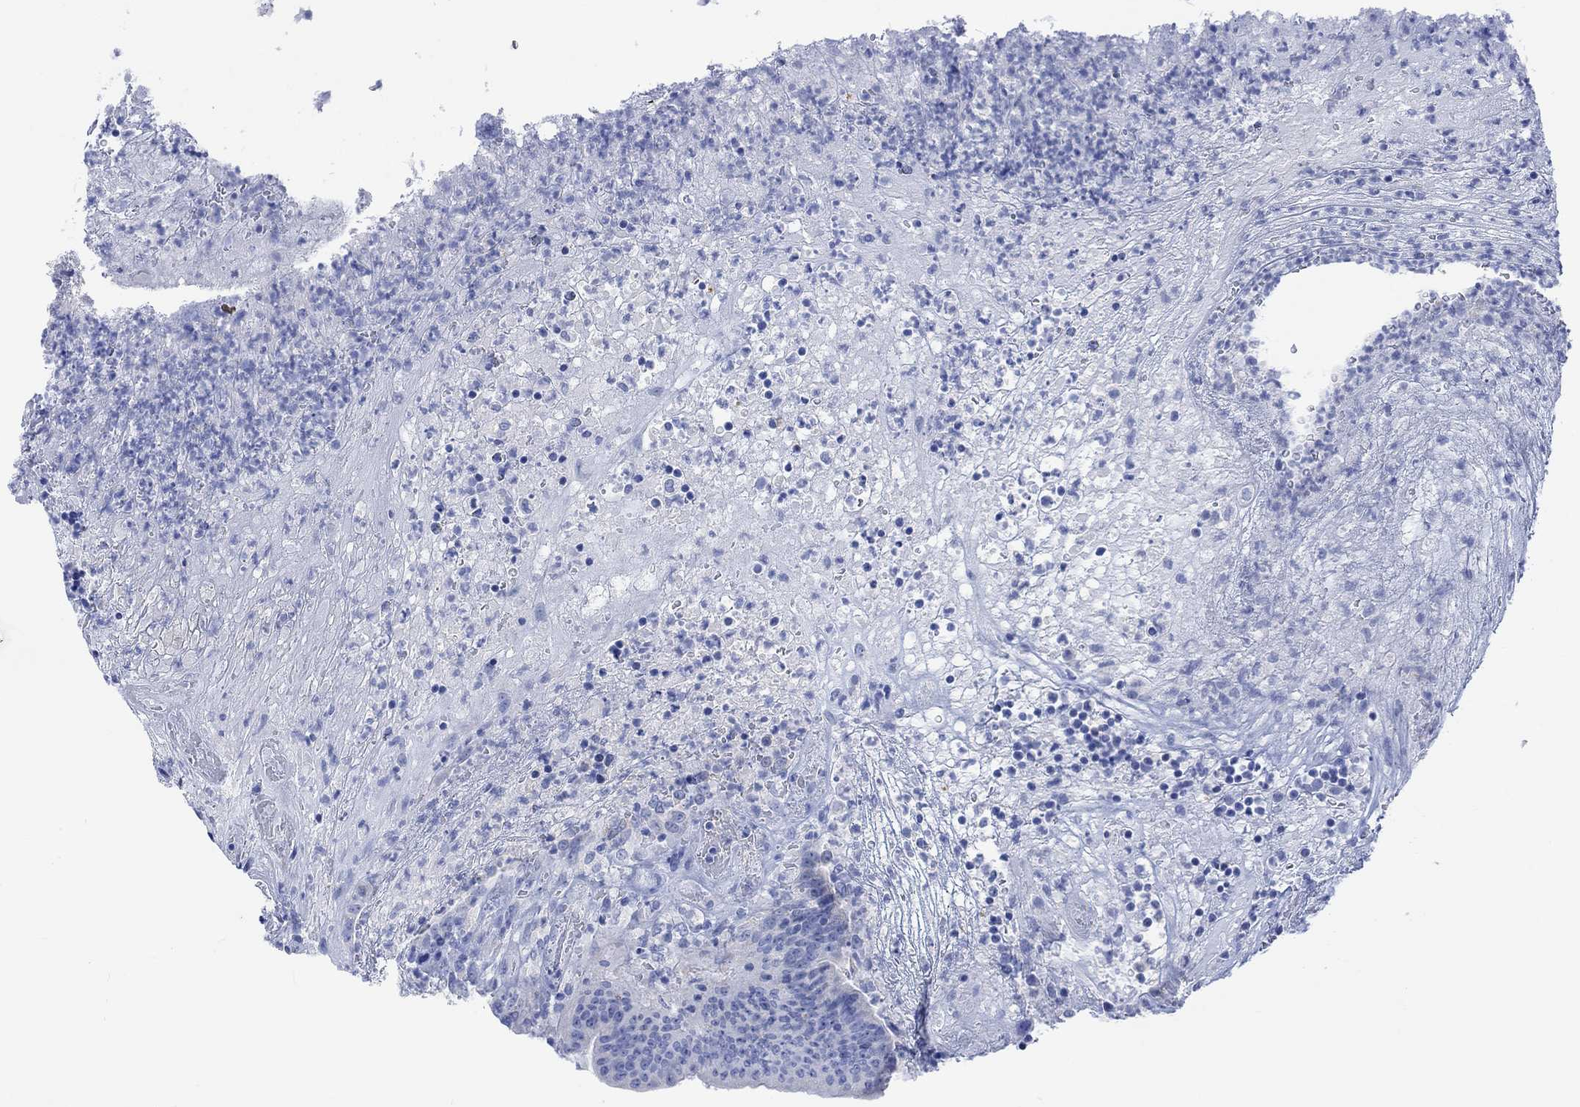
{"staining": {"intensity": "negative", "quantity": "none", "location": "none"}, "tissue": "colorectal cancer", "cell_type": "Tumor cells", "image_type": "cancer", "snomed": [{"axis": "morphology", "description": "Adenocarcinoma, NOS"}, {"axis": "topography", "description": "Colon"}], "caption": "A high-resolution photomicrograph shows immunohistochemistry (IHC) staining of colorectal cancer, which displays no significant positivity in tumor cells.", "gene": "CALCA", "patient": {"sex": "female", "age": 75}}